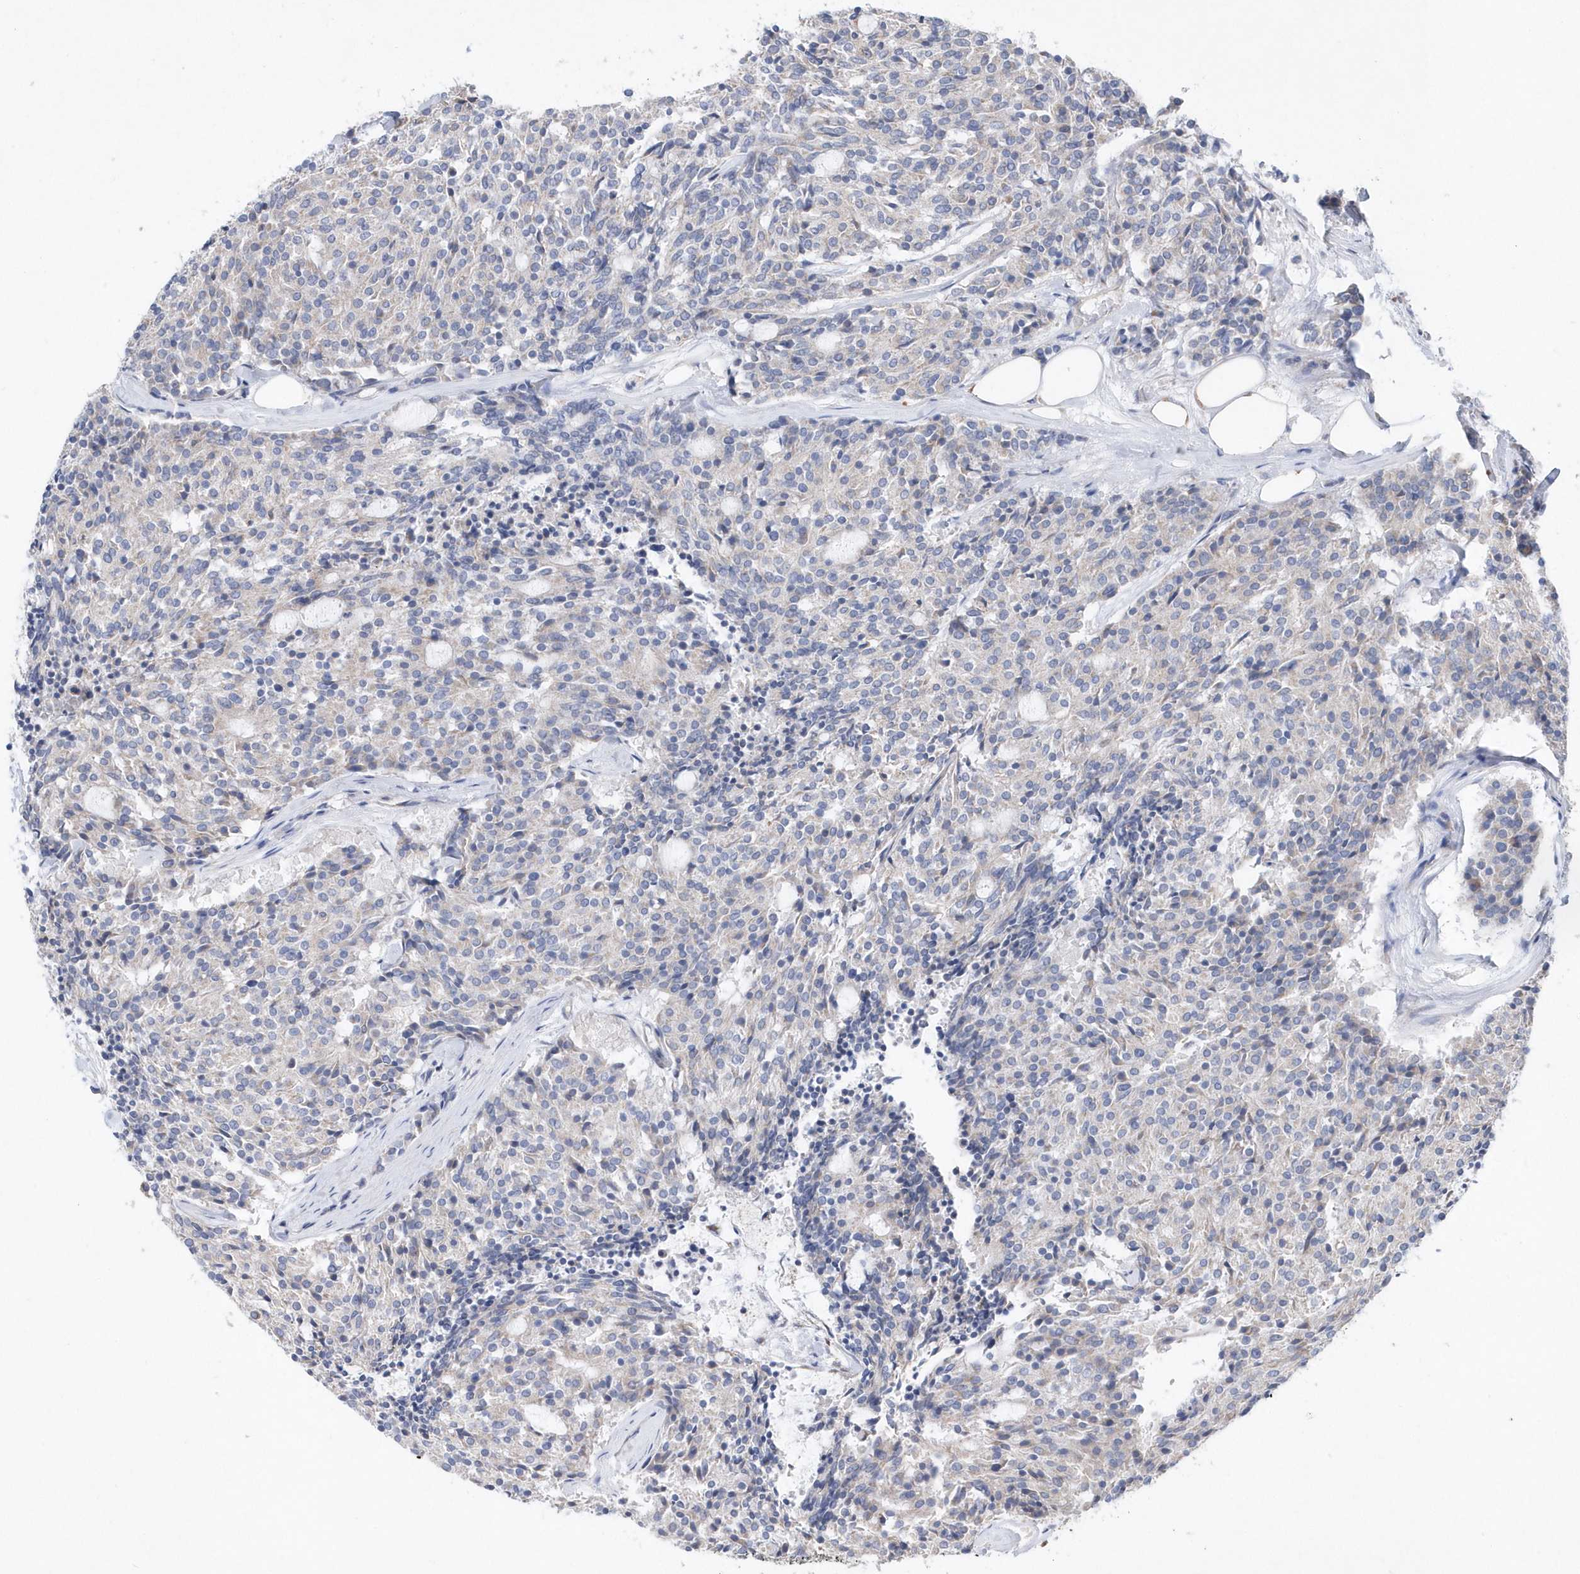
{"staining": {"intensity": "negative", "quantity": "none", "location": "none"}, "tissue": "carcinoid", "cell_type": "Tumor cells", "image_type": "cancer", "snomed": [{"axis": "morphology", "description": "Carcinoid, malignant, NOS"}, {"axis": "topography", "description": "Pancreas"}], "caption": "There is no significant staining in tumor cells of carcinoid. Brightfield microscopy of immunohistochemistry (IHC) stained with DAB (3,3'-diaminobenzidine) (brown) and hematoxylin (blue), captured at high magnification.", "gene": "METTL8", "patient": {"sex": "female", "age": 54}}